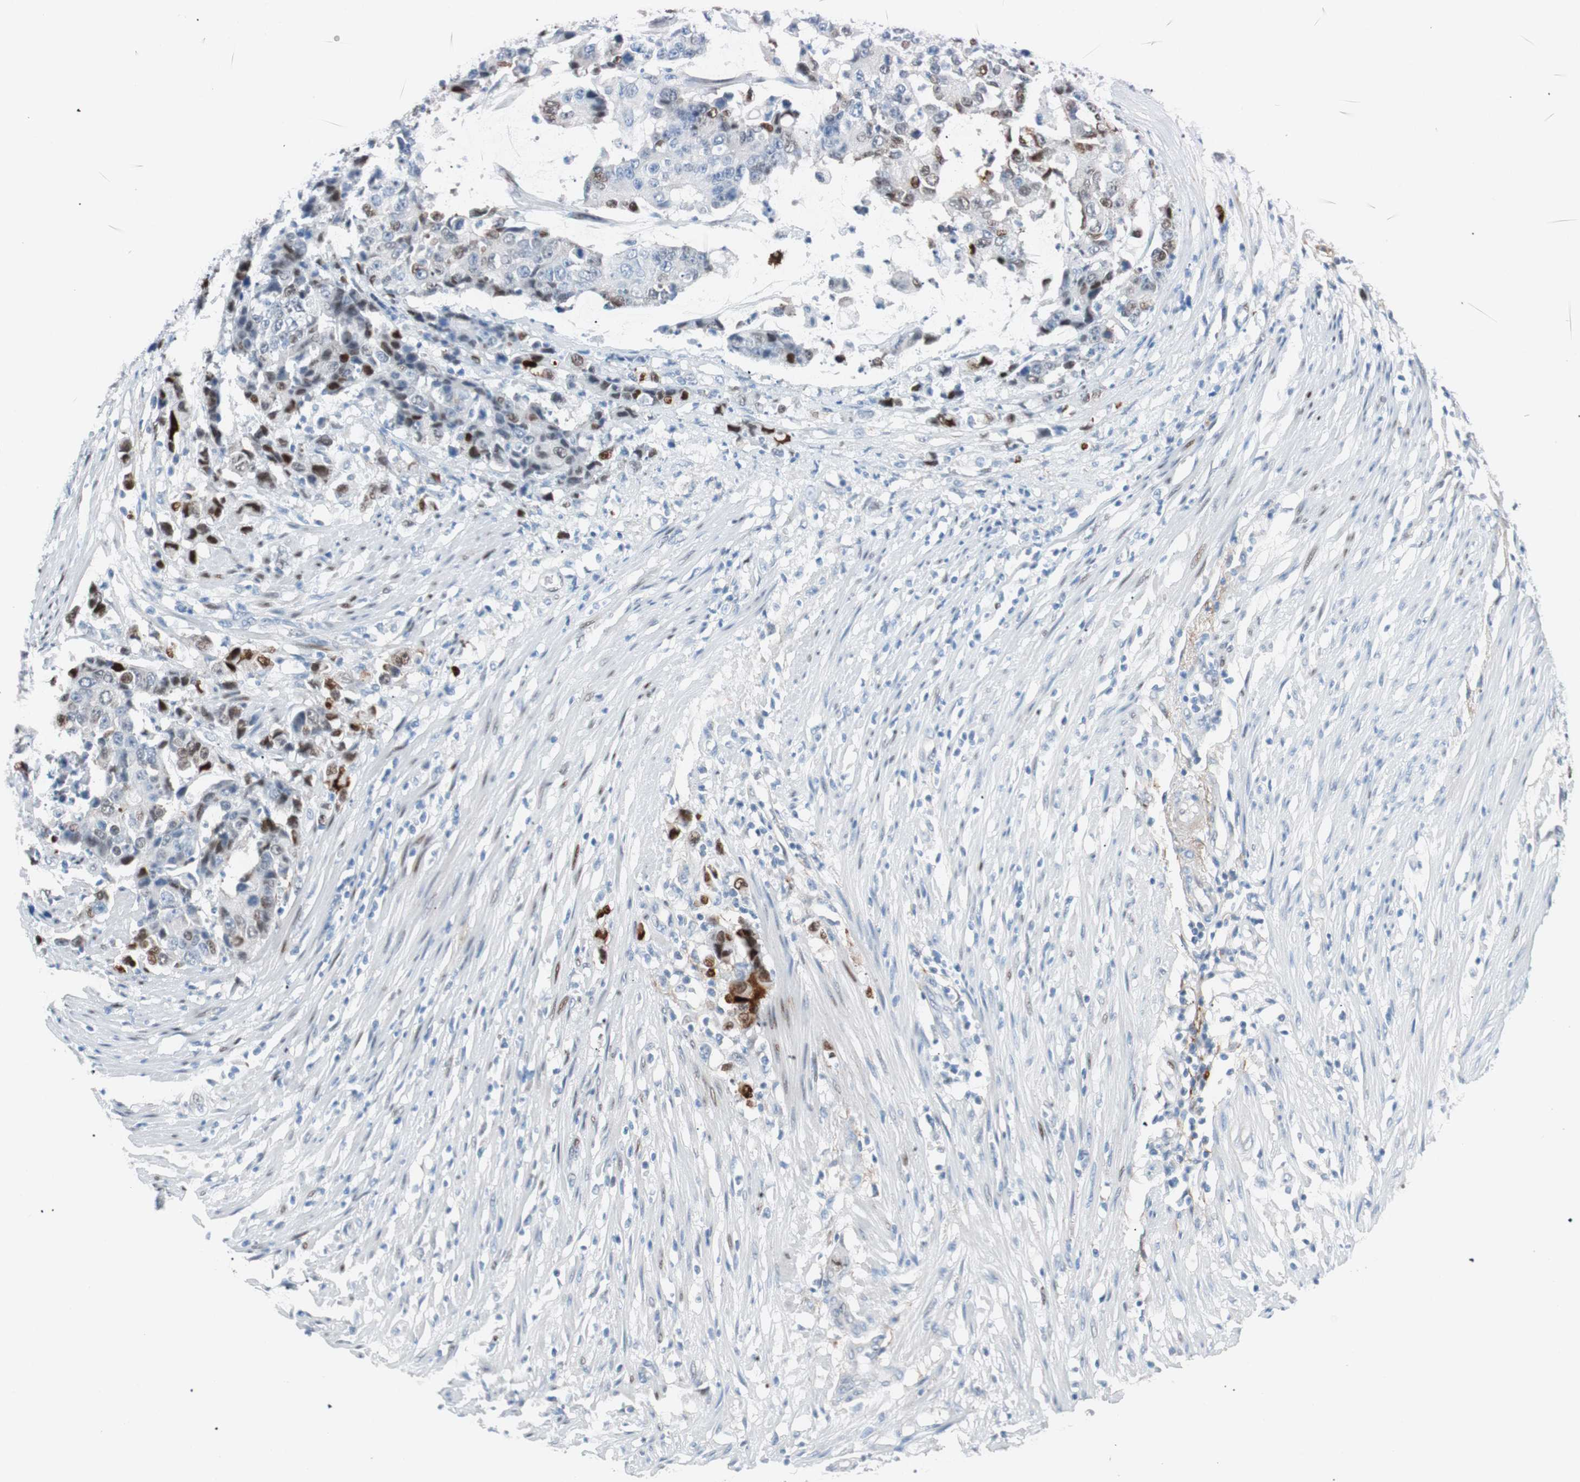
{"staining": {"intensity": "weak", "quantity": "<25%", "location": "nuclear"}, "tissue": "colorectal cancer", "cell_type": "Tumor cells", "image_type": "cancer", "snomed": [{"axis": "morphology", "description": "Adenocarcinoma, NOS"}, {"axis": "topography", "description": "Colon"}], "caption": "An image of adenocarcinoma (colorectal) stained for a protein displays no brown staining in tumor cells.", "gene": "FOSL1", "patient": {"sex": "female", "age": 86}}